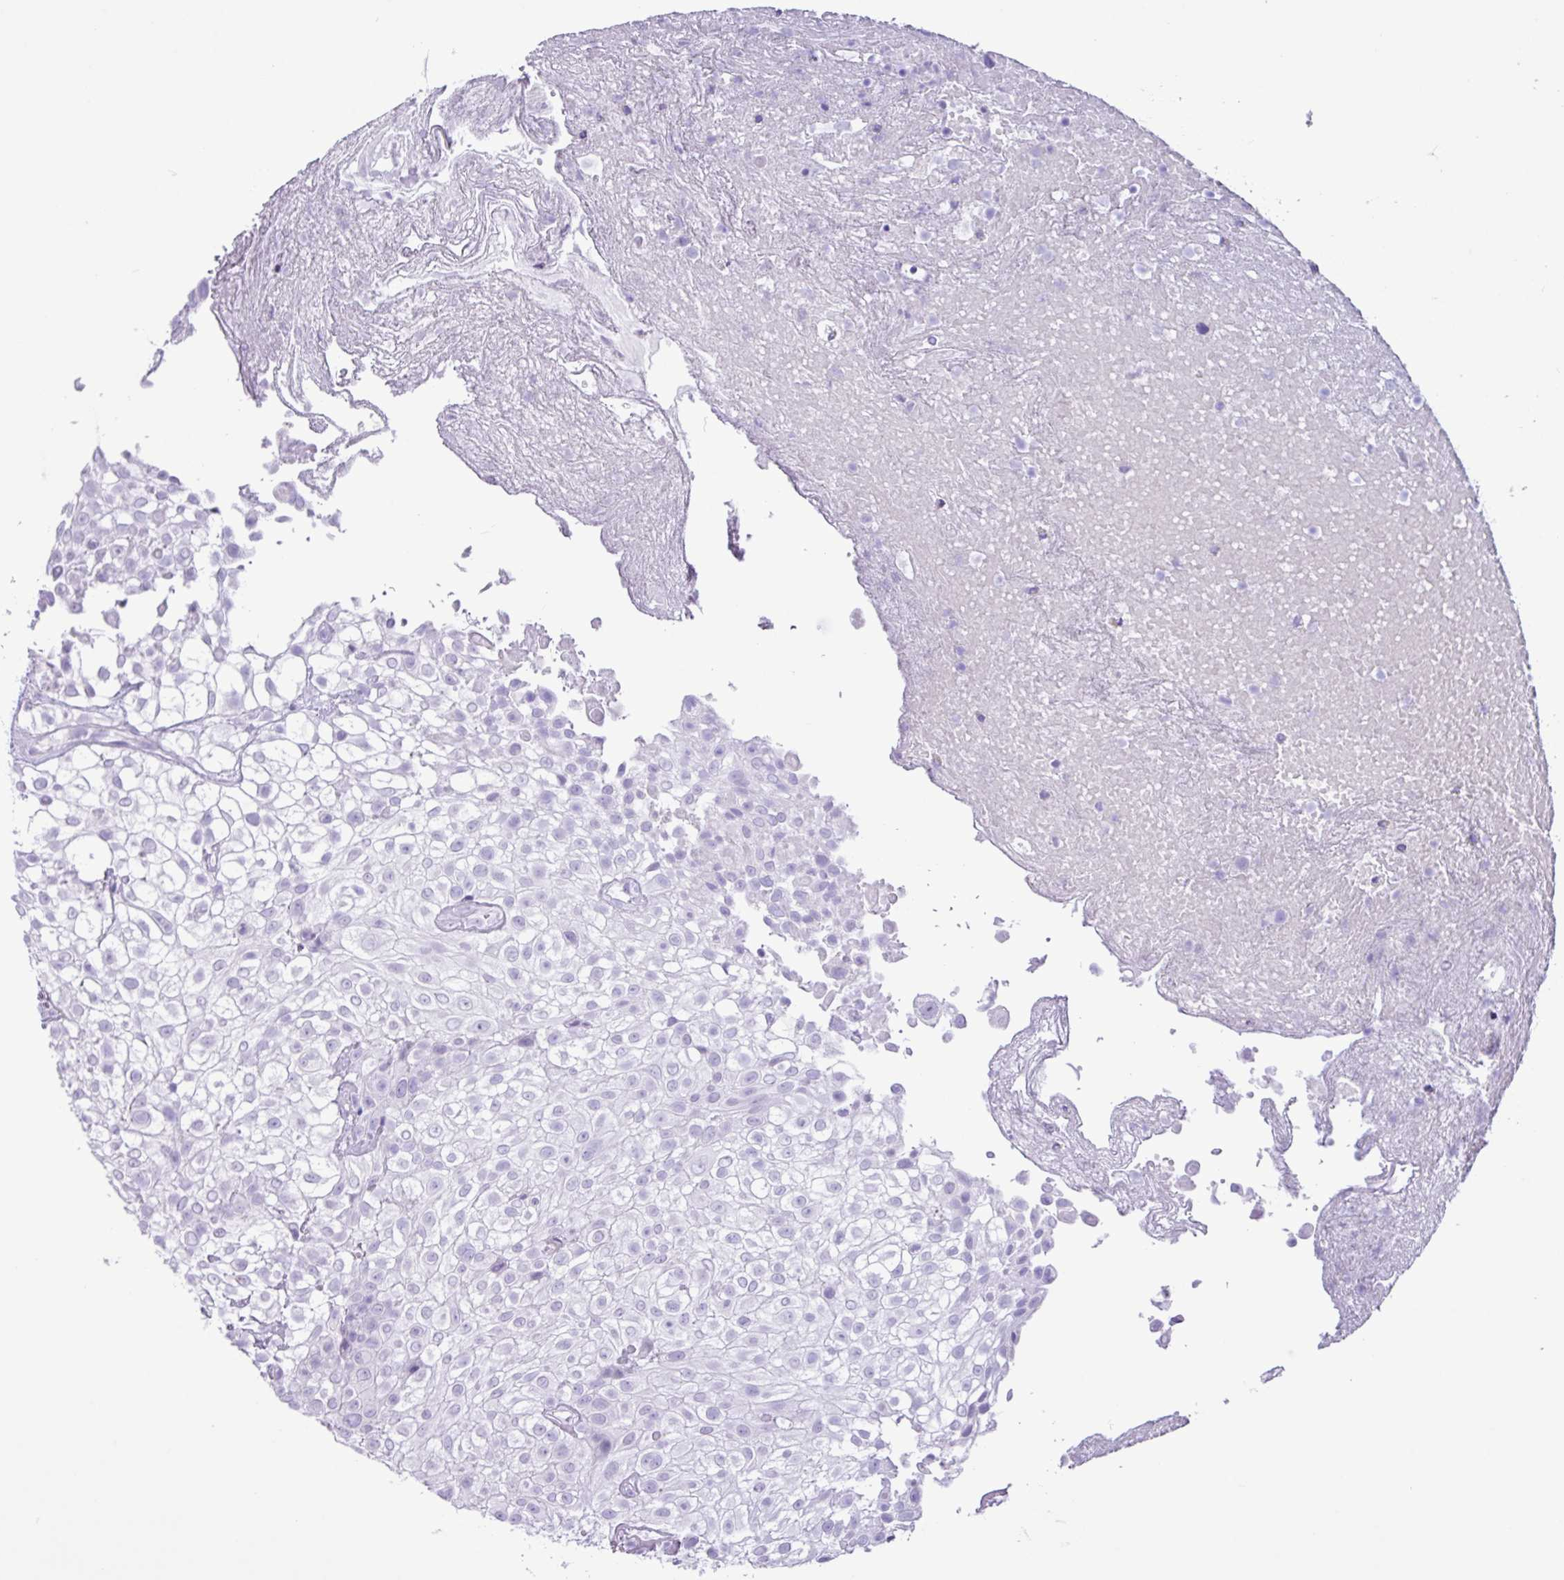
{"staining": {"intensity": "negative", "quantity": "none", "location": "none"}, "tissue": "urothelial cancer", "cell_type": "Tumor cells", "image_type": "cancer", "snomed": [{"axis": "morphology", "description": "Urothelial carcinoma, High grade"}, {"axis": "topography", "description": "Urinary bladder"}], "caption": "High power microscopy photomicrograph of an immunohistochemistry histopathology image of urothelial carcinoma (high-grade), revealing no significant staining in tumor cells.", "gene": "CKMT2", "patient": {"sex": "male", "age": 56}}